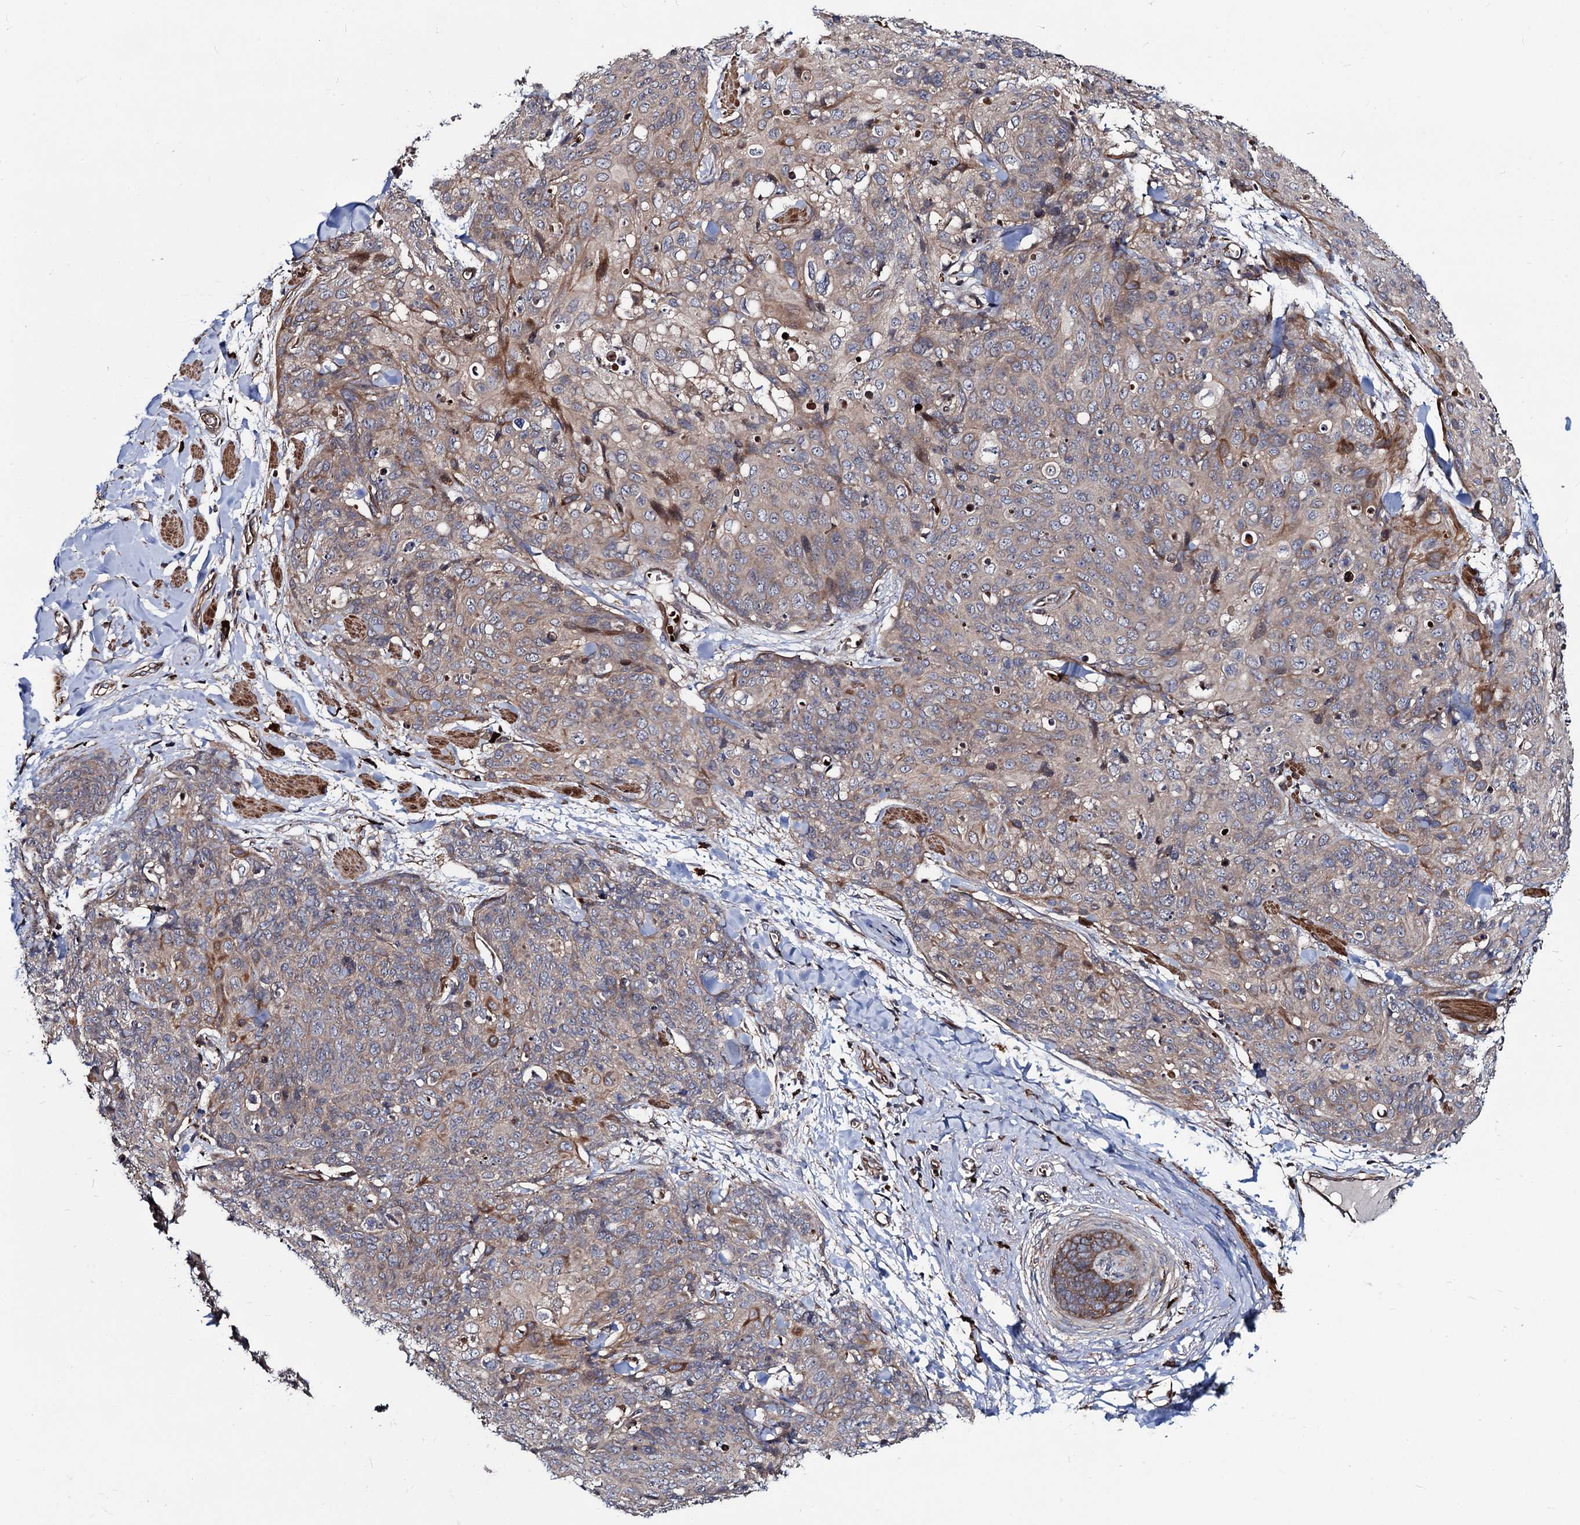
{"staining": {"intensity": "weak", "quantity": "25%-75%", "location": "cytoplasmic/membranous"}, "tissue": "skin cancer", "cell_type": "Tumor cells", "image_type": "cancer", "snomed": [{"axis": "morphology", "description": "Squamous cell carcinoma, NOS"}, {"axis": "topography", "description": "Skin"}, {"axis": "topography", "description": "Vulva"}], "caption": "A histopathology image showing weak cytoplasmic/membranous expression in approximately 25%-75% of tumor cells in skin cancer (squamous cell carcinoma), as visualized by brown immunohistochemical staining.", "gene": "KXD1", "patient": {"sex": "female", "age": 85}}